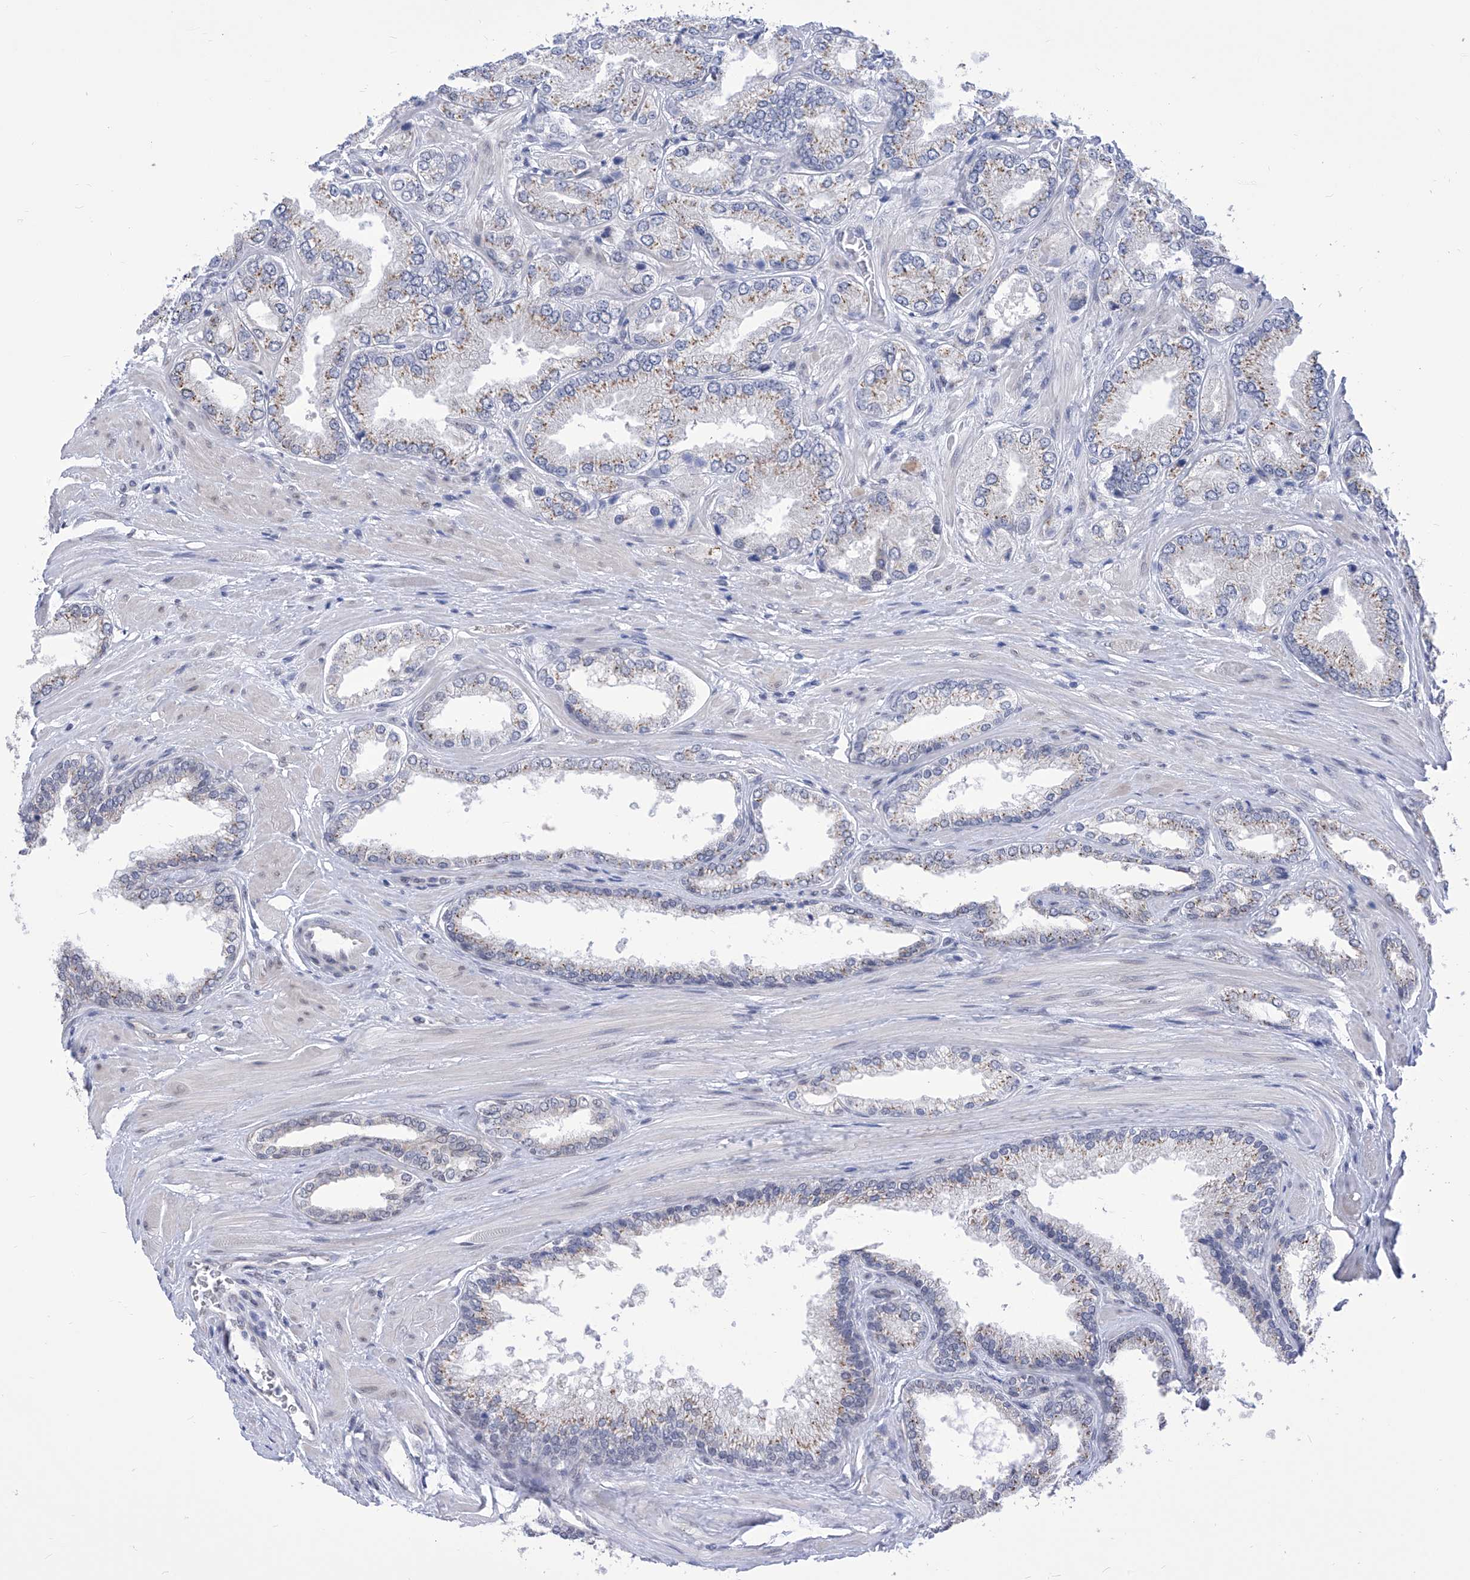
{"staining": {"intensity": "weak", "quantity": "25%-75%", "location": "cytoplasmic/membranous"}, "tissue": "prostate cancer", "cell_type": "Tumor cells", "image_type": "cancer", "snomed": [{"axis": "morphology", "description": "Adenocarcinoma, Low grade"}, {"axis": "topography", "description": "Prostate"}], "caption": "Immunohistochemical staining of low-grade adenocarcinoma (prostate) shows weak cytoplasmic/membranous protein expression in approximately 25%-75% of tumor cells. The staining was performed using DAB (3,3'-diaminobenzidine), with brown indicating positive protein expression. Nuclei are stained blue with hematoxylin.", "gene": "SART1", "patient": {"sex": "male", "age": 62}}